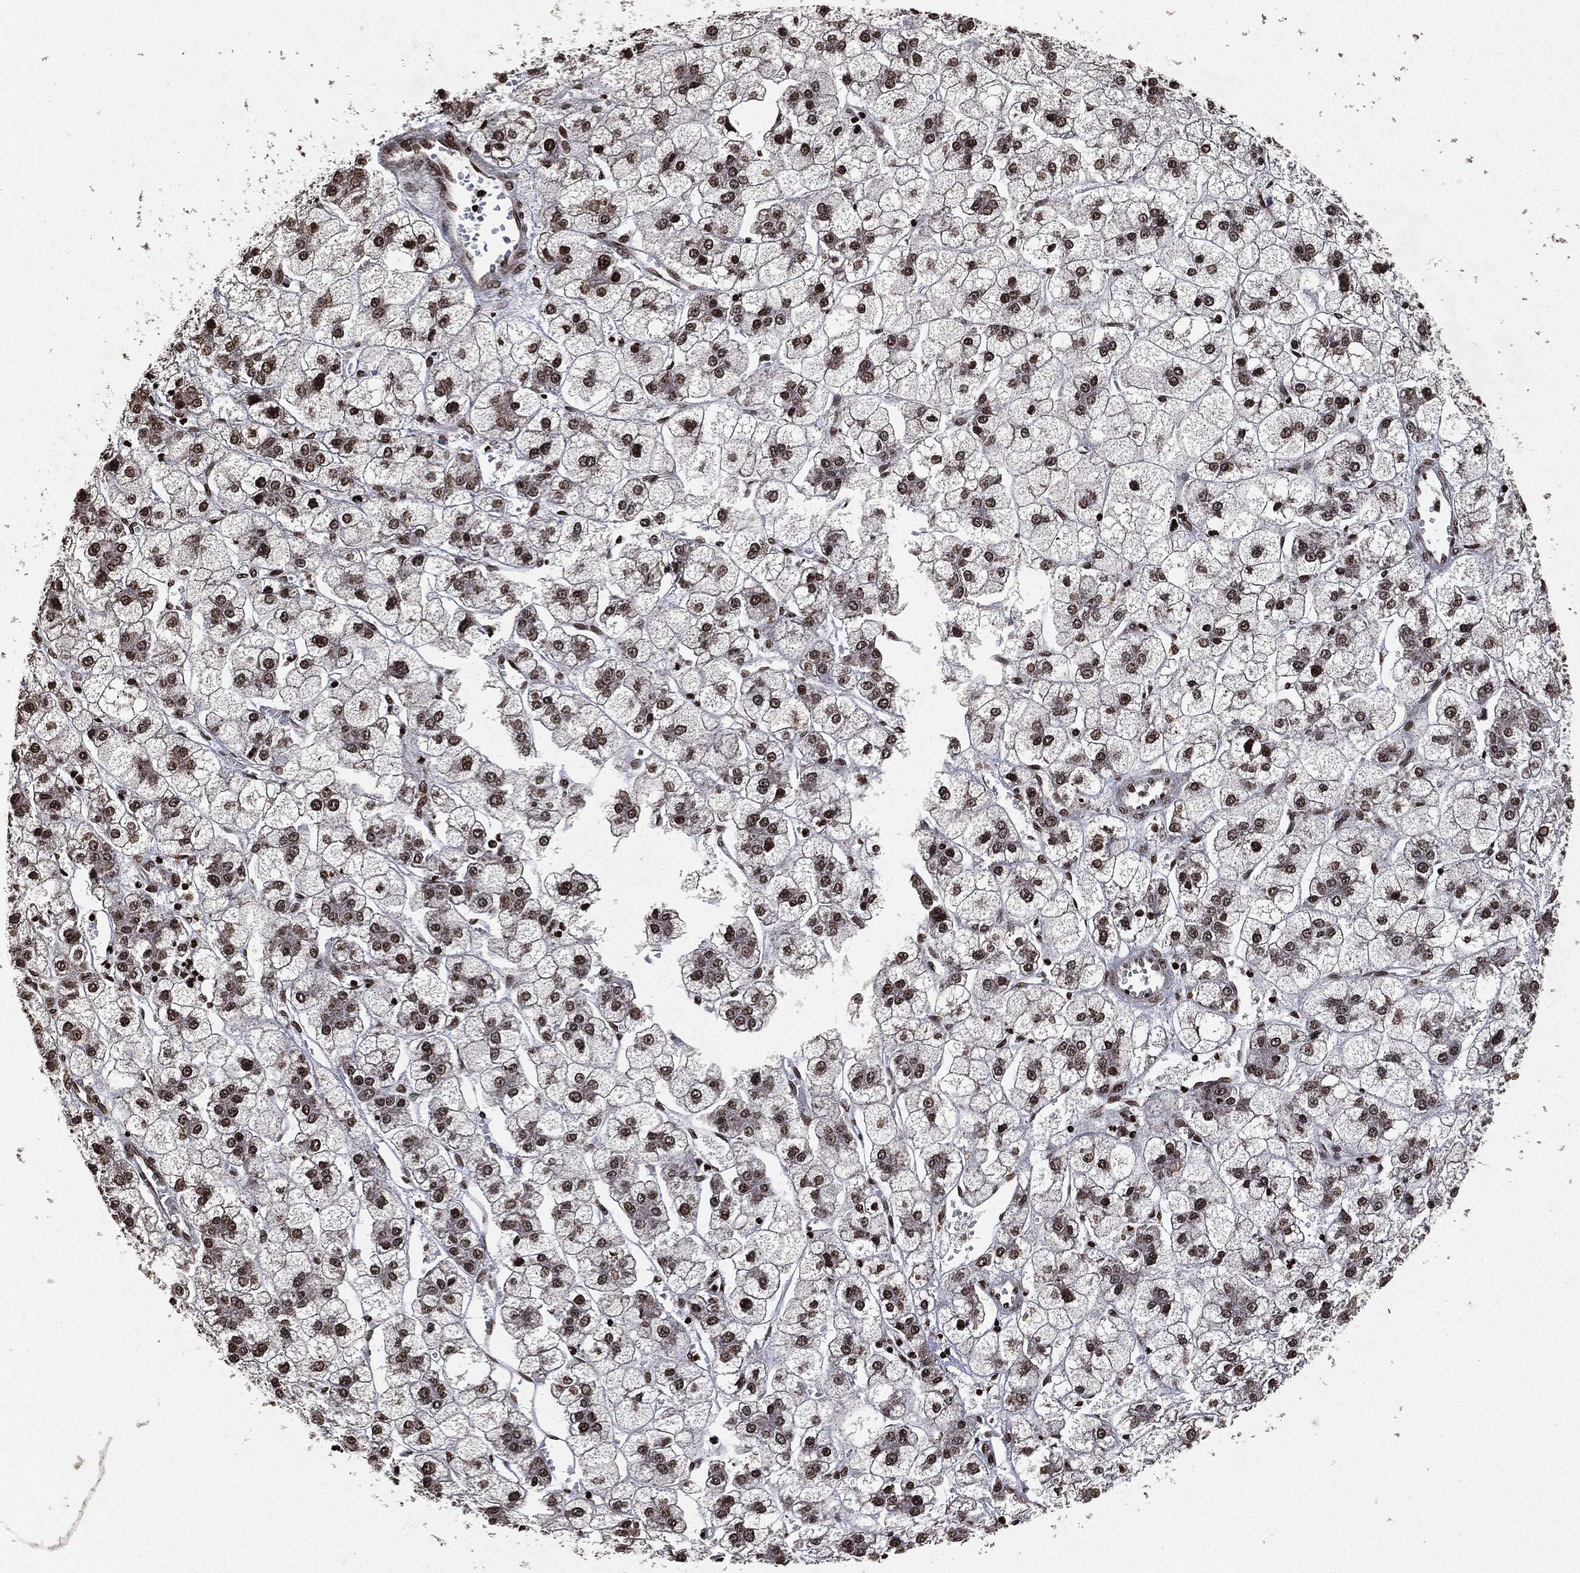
{"staining": {"intensity": "moderate", "quantity": "<25%", "location": "nuclear"}, "tissue": "liver cancer", "cell_type": "Tumor cells", "image_type": "cancer", "snomed": [{"axis": "morphology", "description": "Carcinoma, Hepatocellular, NOS"}, {"axis": "topography", "description": "Liver"}], "caption": "The immunohistochemical stain highlights moderate nuclear staining in tumor cells of liver cancer (hepatocellular carcinoma) tissue.", "gene": "JUN", "patient": {"sex": "male", "age": 73}}